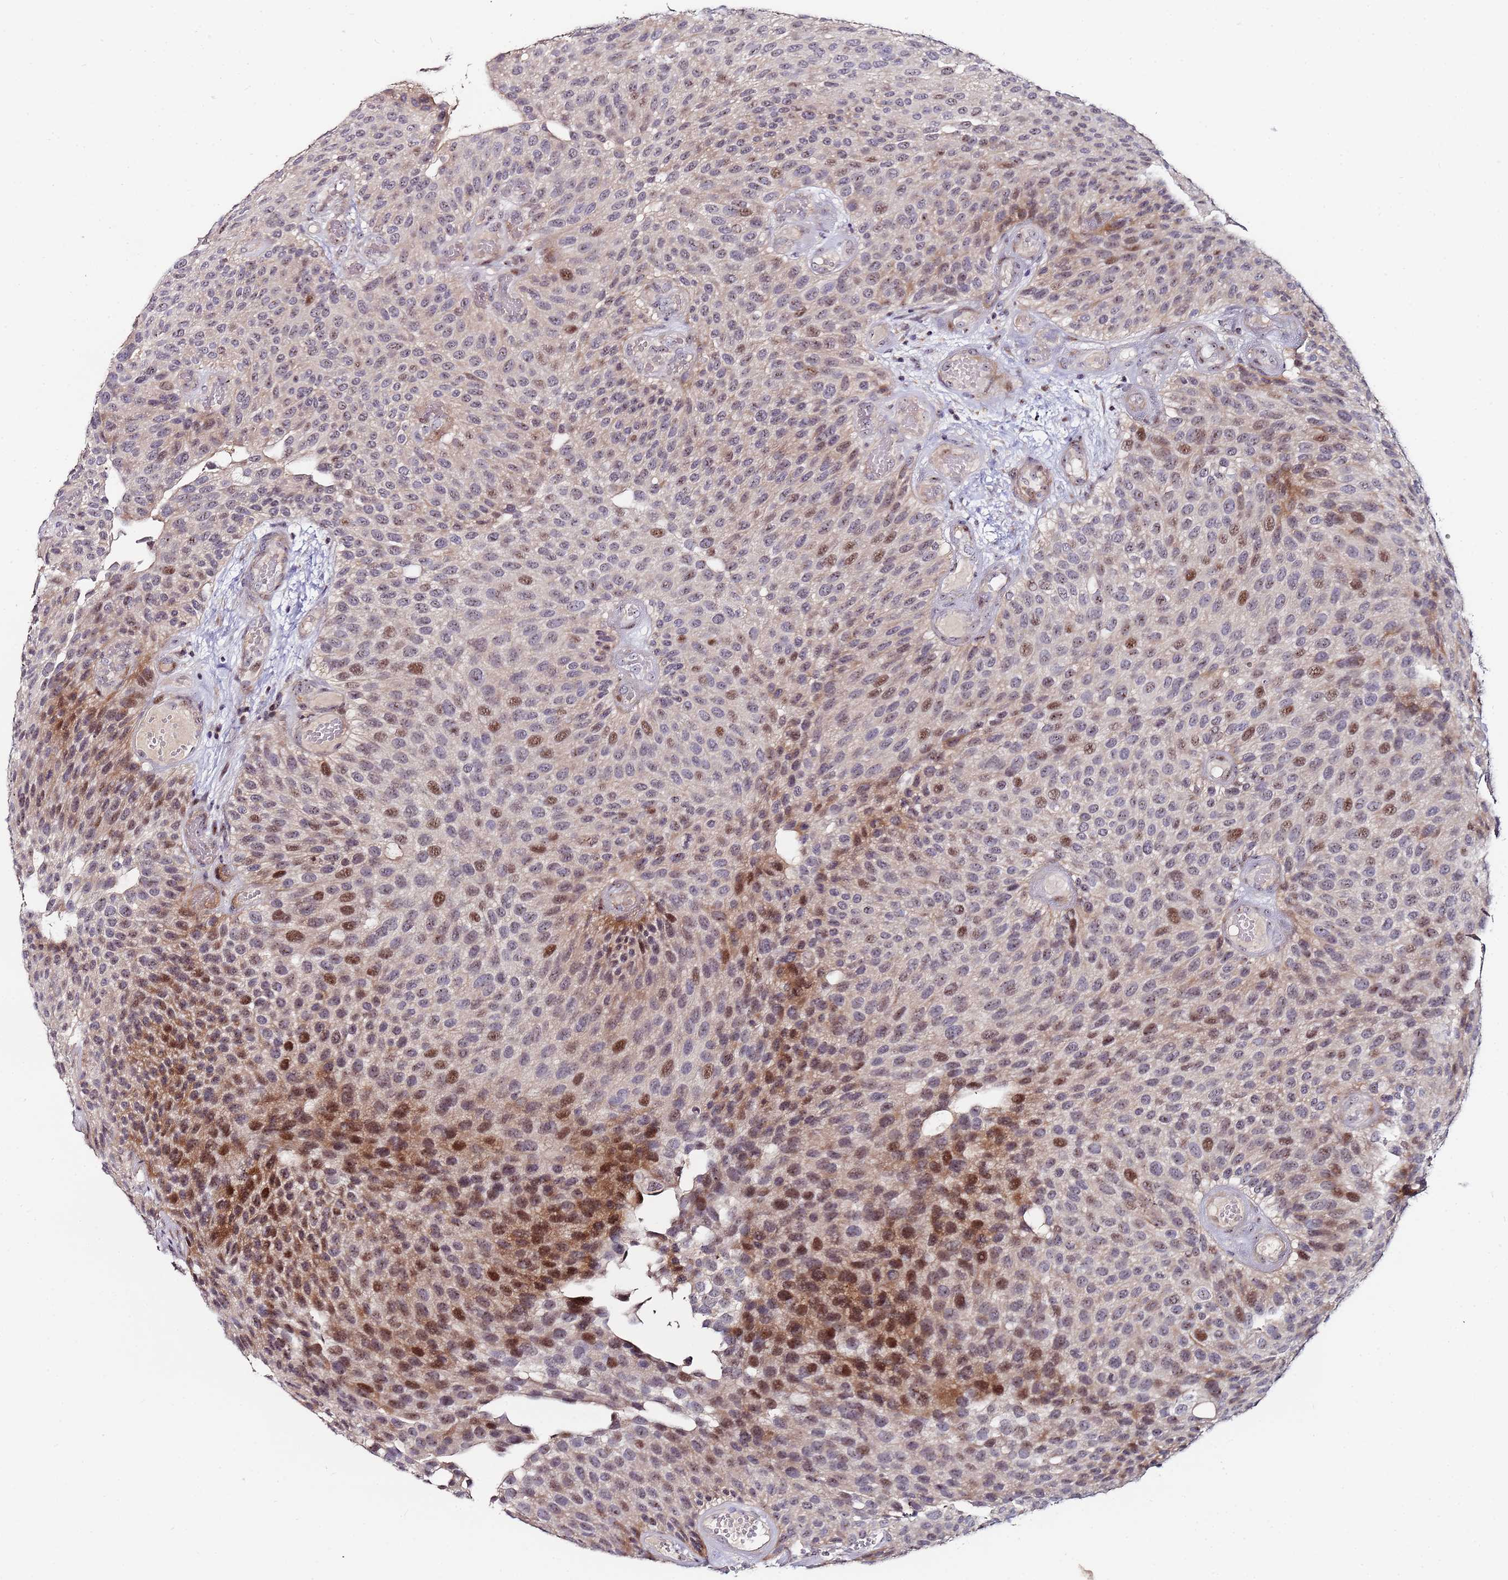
{"staining": {"intensity": "strong", "quantity": "<25%", "location": "nuclear"}, "tissue": "urothelial cancer", "cell_type": "Tumor cells", "image_type": "cancer", "snomed": [{"axis": "morphology", "description": "Urothelial carcinoma, Low grade"}, {"axis": "topography", "description": "Urinary bladder"}], "caption": "A micrograph of urothelial cancer stained for a protein shows strong nuclear brown staining in tumor cells. (DAB (3,3'-diaminobenzidine) IHC with brightfield microscopy, high magnification).", "gene": "KRI1", "patient": {"sex": "male", "age": 89}}